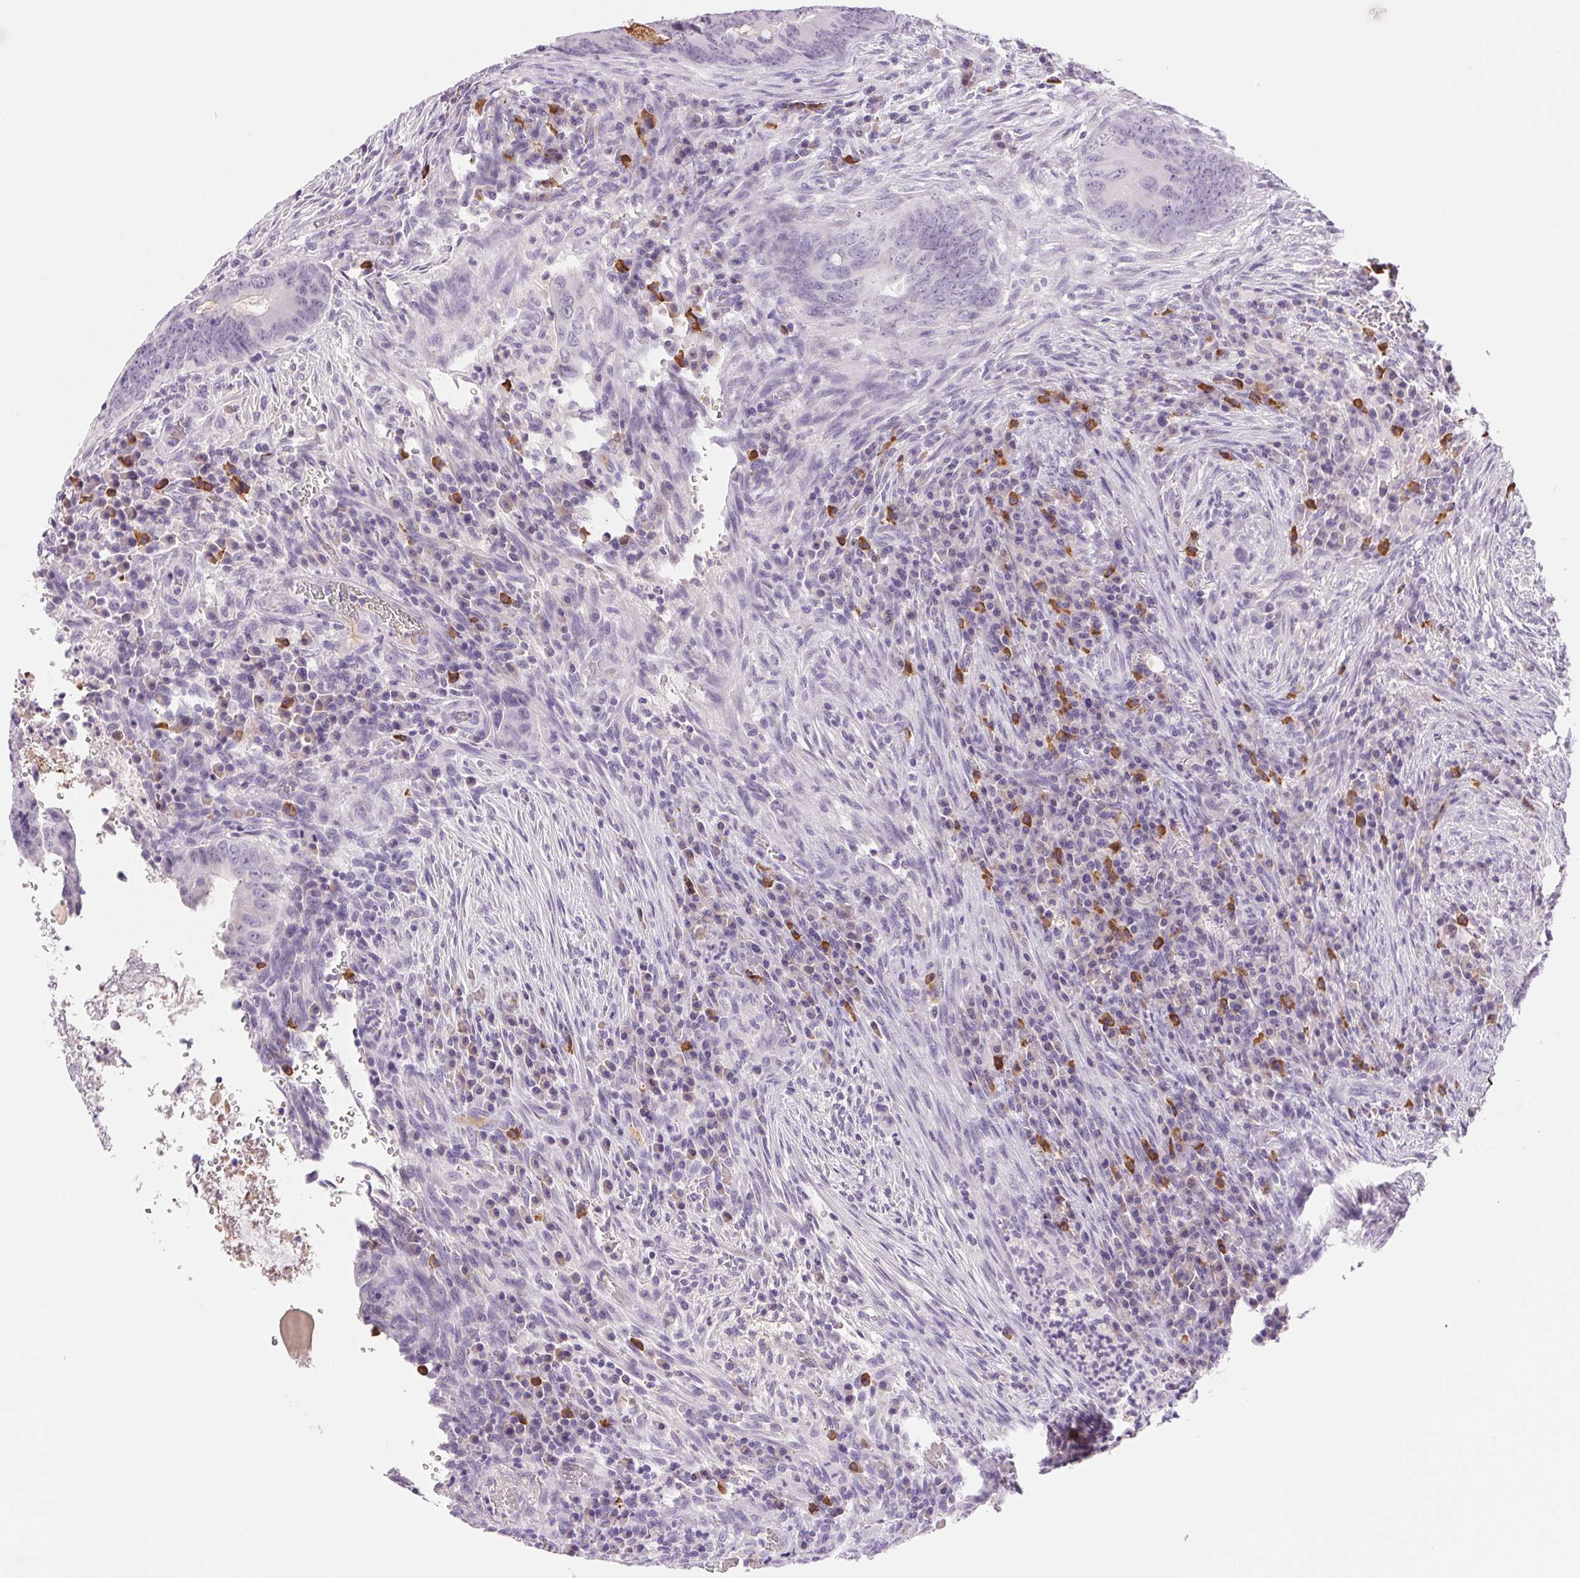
{"staining": {"intensity": "negative", "quantity": "none", "location": "none"}, "tissue": "colorectal cancer", "cell_type": "Tumor cells", "image_type": "cancer", "snomed": [{"axis": "morphology", "description": "Adenocarcinoma, NOS"}, {"axis": "topography", "description": "Colon"}], "caption": "An image of human colorectal adenocarcinoma is negative for staining in tumor cells.", "gene": "IFIT1B", "patient": {"sex": "female", "age": 74}}